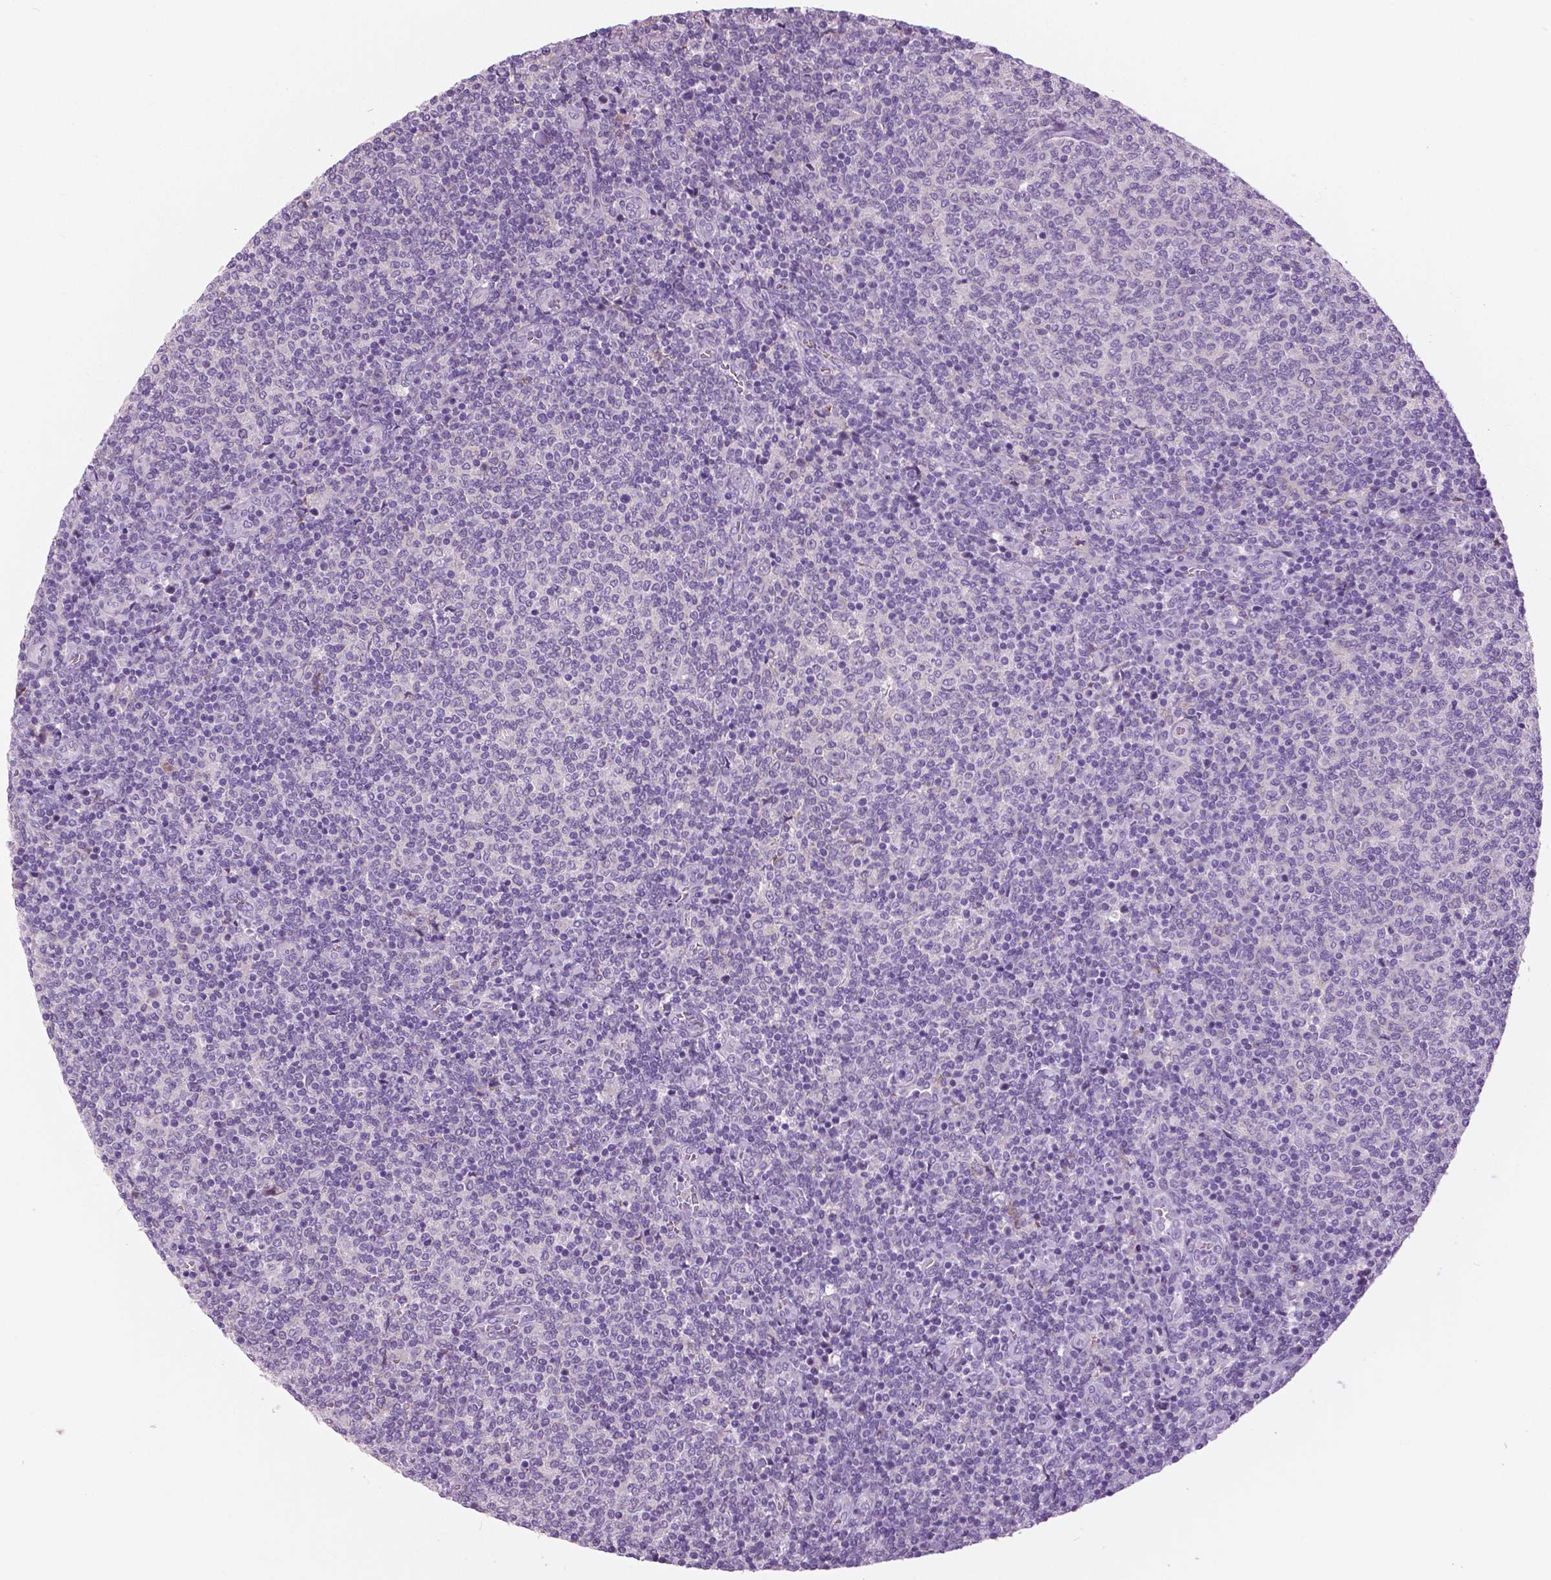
{"staining": {"intensity": "negative", "quantity": "none", "location": "none"}, "tissue": "lymphoma", "cell_type": "Tumor cells", "image_type": "cancer", "snomed": [{"axis": "morphology", "description": "Malignant lymphoma, non-Hodgkin's type, Low grade"}, {"axis": "topography", "description": "Lymph node"}], "caption": "Tumor cells are negative for brown protein staining in malignant lymphoma, non-Hodgkin's type (low-grade).", "gene": "SERPINI1", "patient": {"sex": "male", "age": 52}}